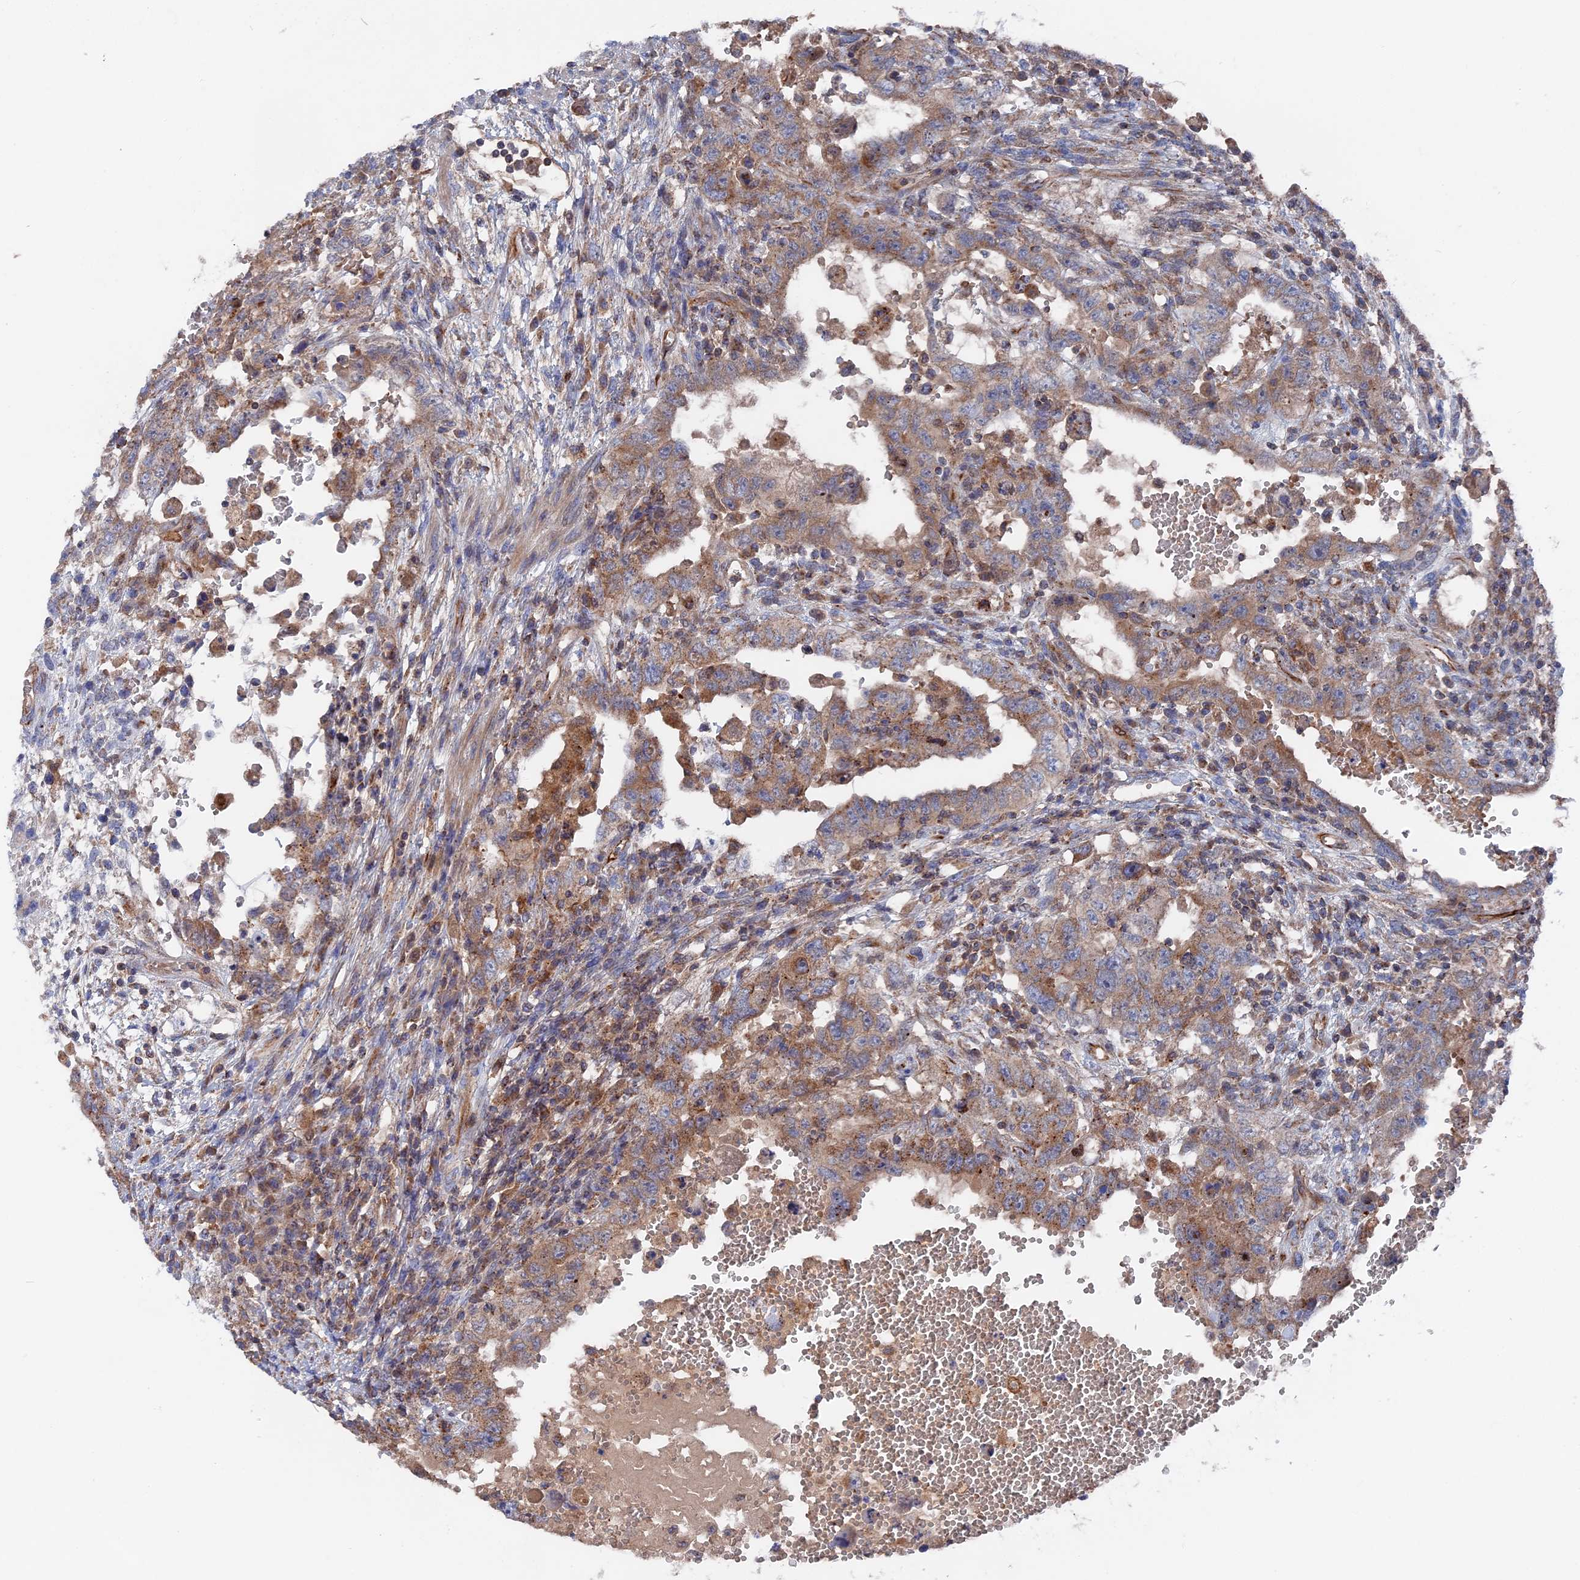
{"staining": {"intensity": "moderate", "quantity": ">75%", "location": "cytoplasmic/membranous"}, "tissue": "testis cancer", "cell_type": "Tumor cells", "image_type": "cancer", "snomed": [{"axis": "morphology", "description": "Carcinoma, Embryonal, NOS"}, {"axis": "topography", "description": "Testis"}], "caption": "Protein positivity by immunohistochemistry exhibits moderate cytoplasmic/membranous expression in about >75% of tumor cells in testis cancer.", "gene": "SMG9", "patient": {"sex": "male", "age": 26}}